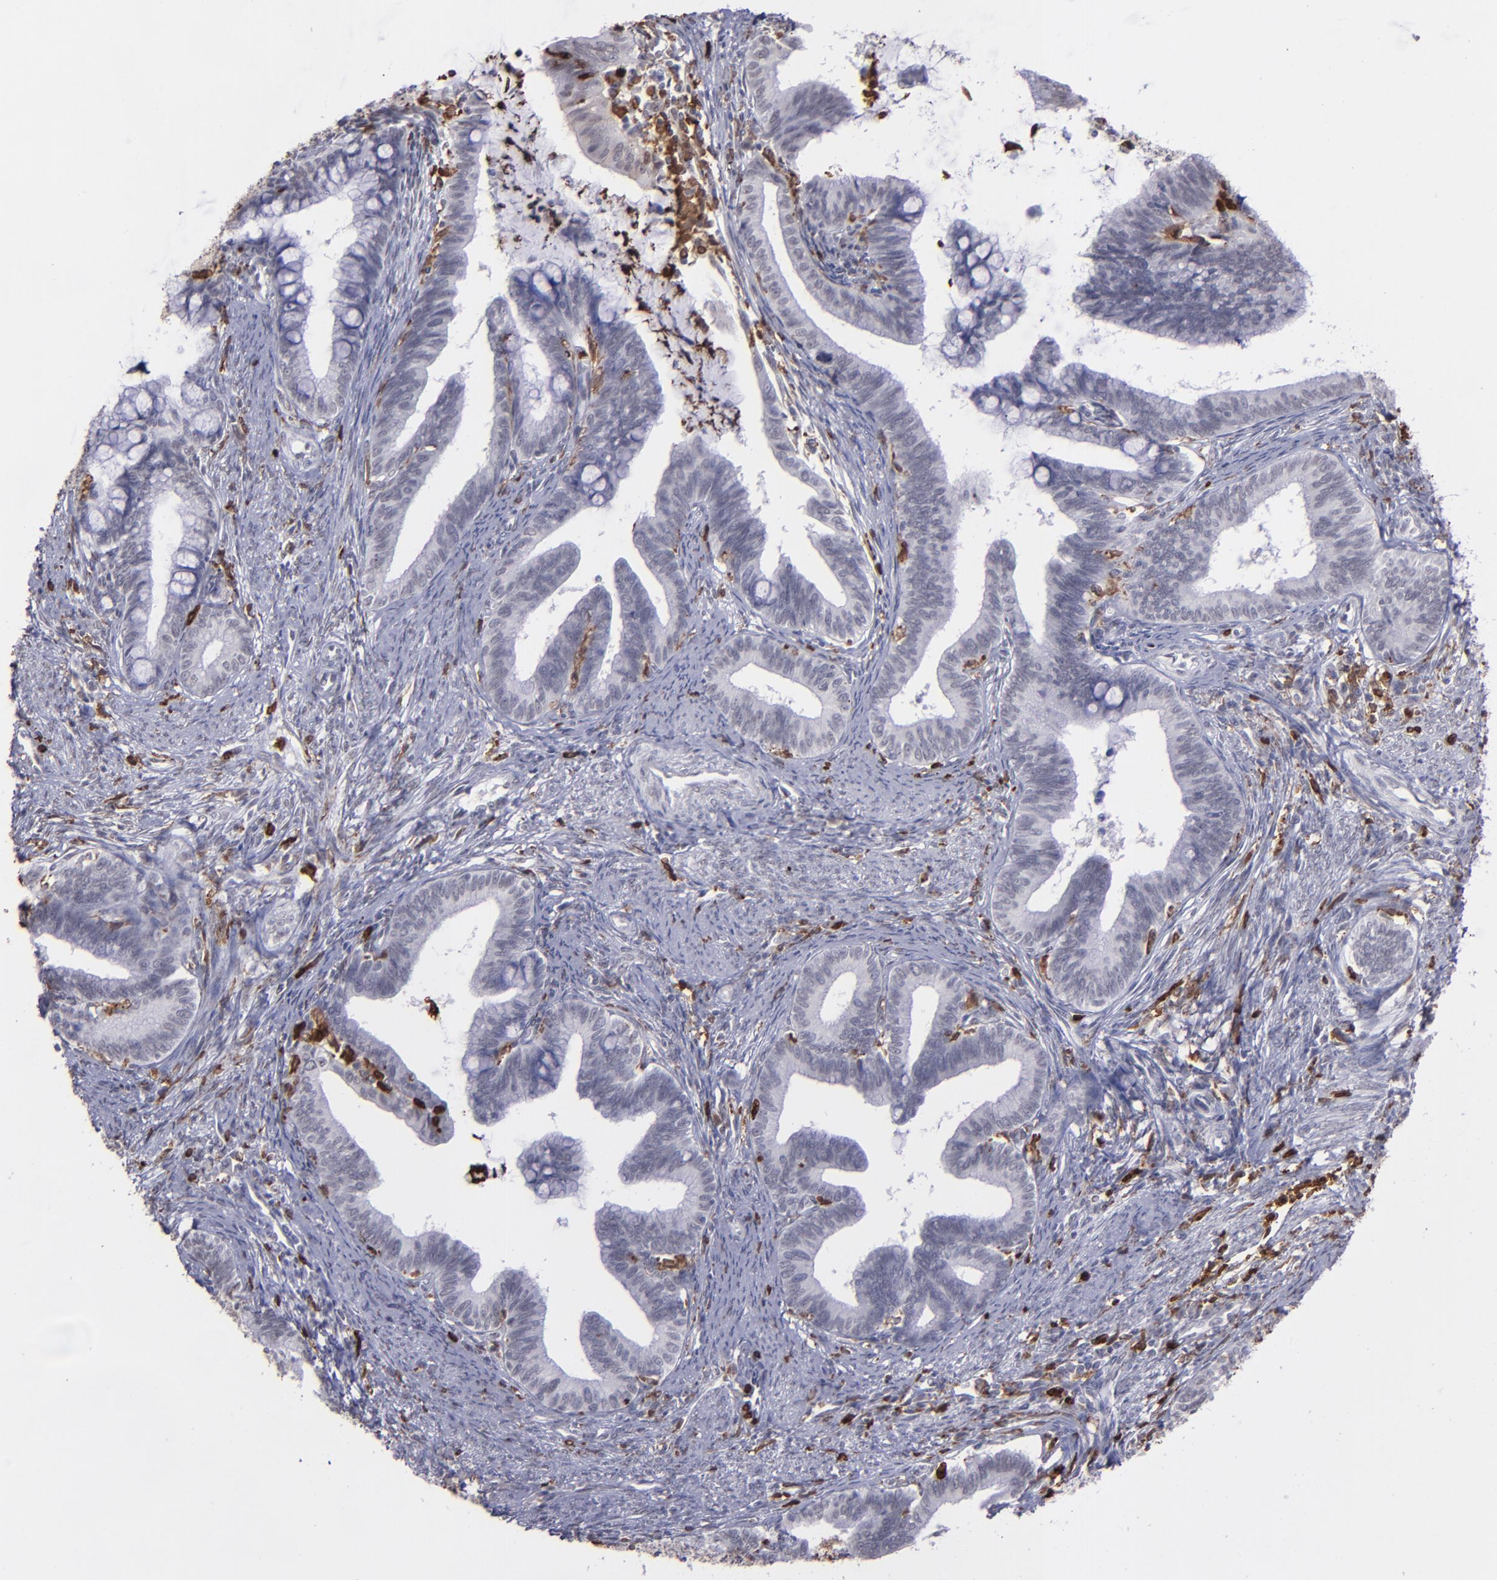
{"staining": {"intensity": "negative", "quantity": "none", "location": "none"}, "tissue": "cervical cancer", "cell_type": "Tumor cells", "image_type": "cancer", "snomed": [{"axis": "morphology", "description": "Adenocarcinoma, NOS"}, {"axis": "topography", "description": "Cervix"}], "caption": "Image shows no significant protein positivity in tumor cells of adenocarcinoma (cervical). (Brightfield microscopy of DAB immunohistochemistry (IHC) at high magnification).", "gene": "NCF2", "patient": {"sex": "female", "age": 36}}